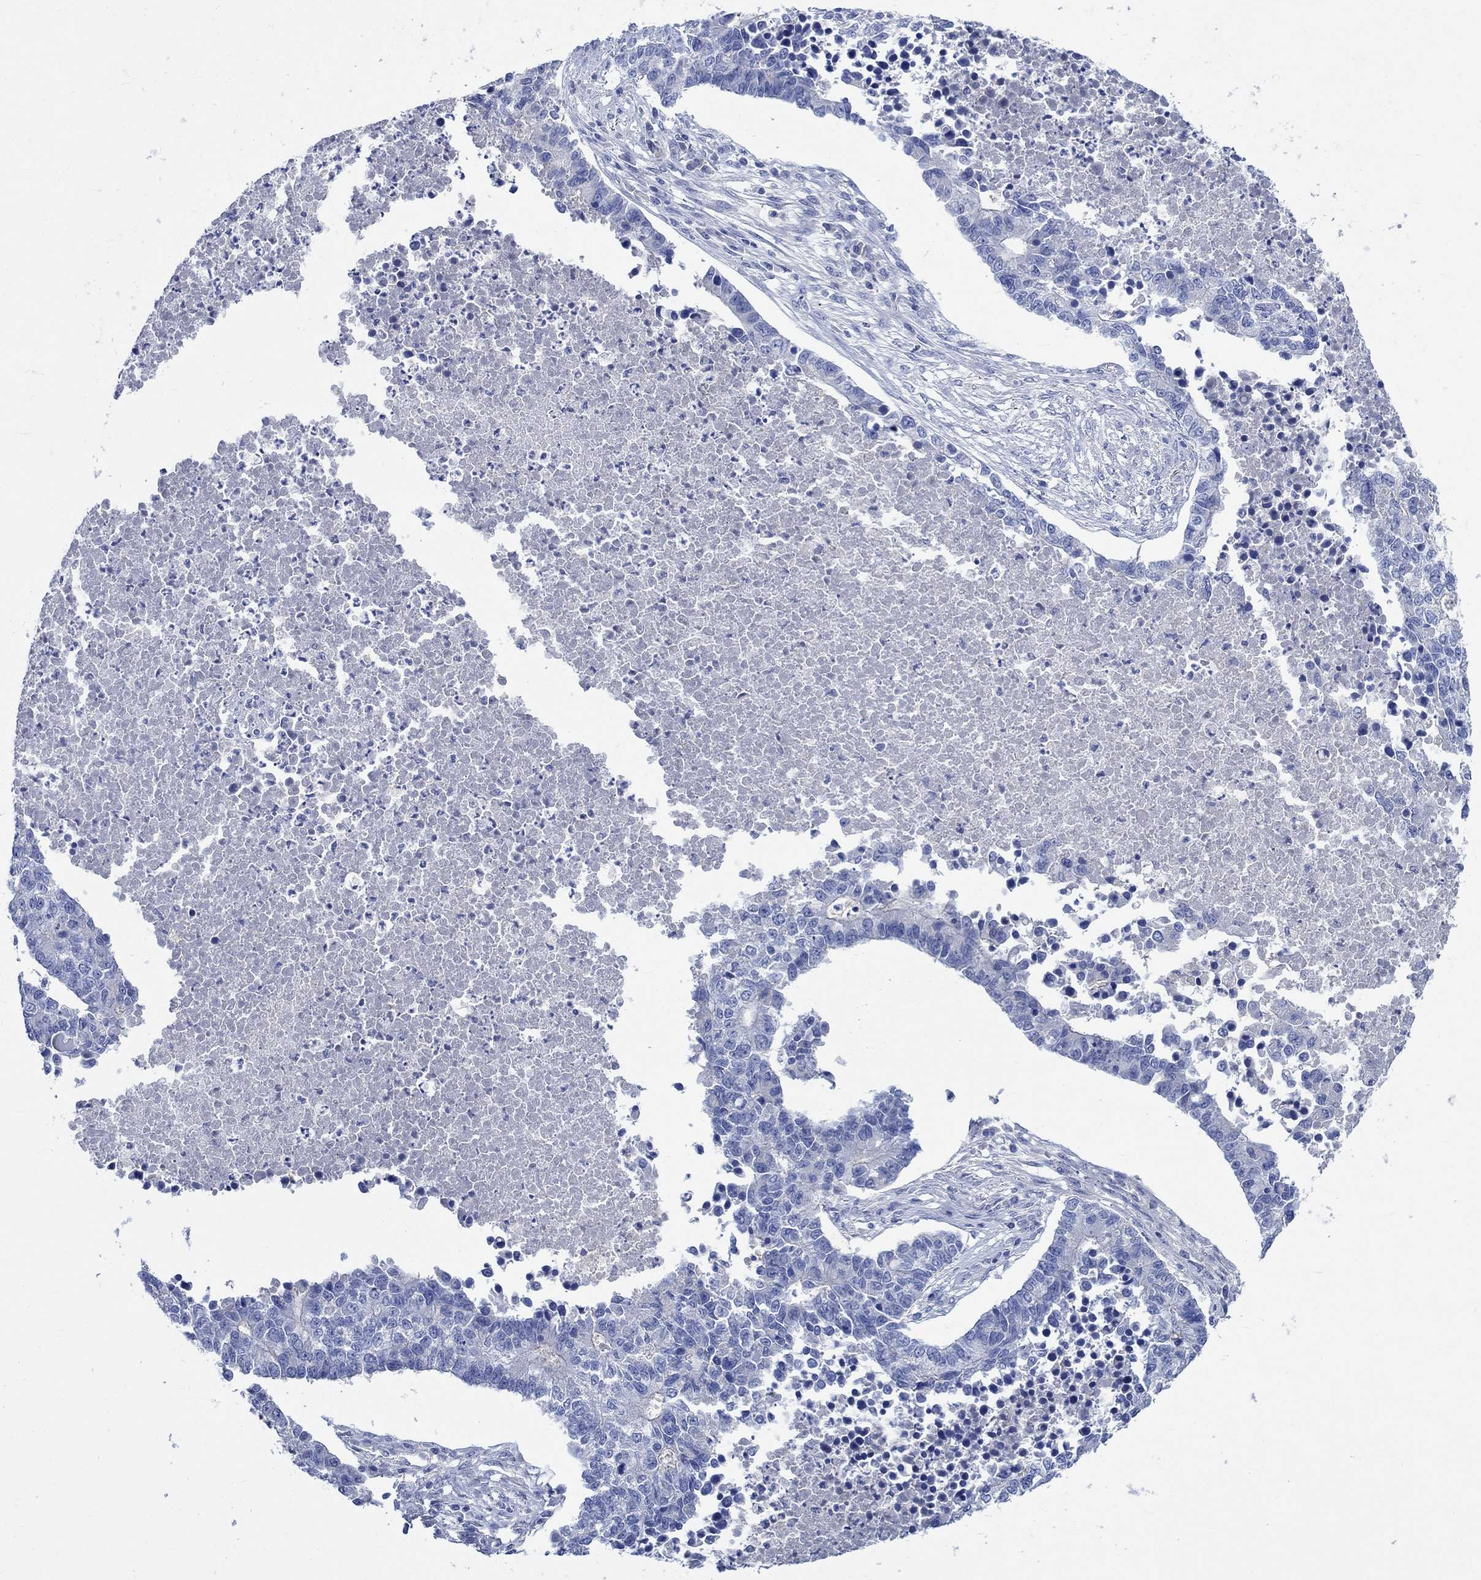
{"staining": {"intensity": "negative", "quantity": "none", "location": "none"}, "tissue": "lung cancer", "cell_type": "Tumor cells", "image_type": "cancer", "snomed": [{"axis": "morphology", "description": "Adenocarcinoma, NOS"}, {"axis": "topography", "description": "Lung"}], "caption": "High power microscopy photomicrograph of an immunohistochemistry (IHC) micrograph of lung adenocarcinoma, revealing no significant expression in tumor cells.", "gene": "SHISA4", "patient": {"sex": "male", "age": 57}}